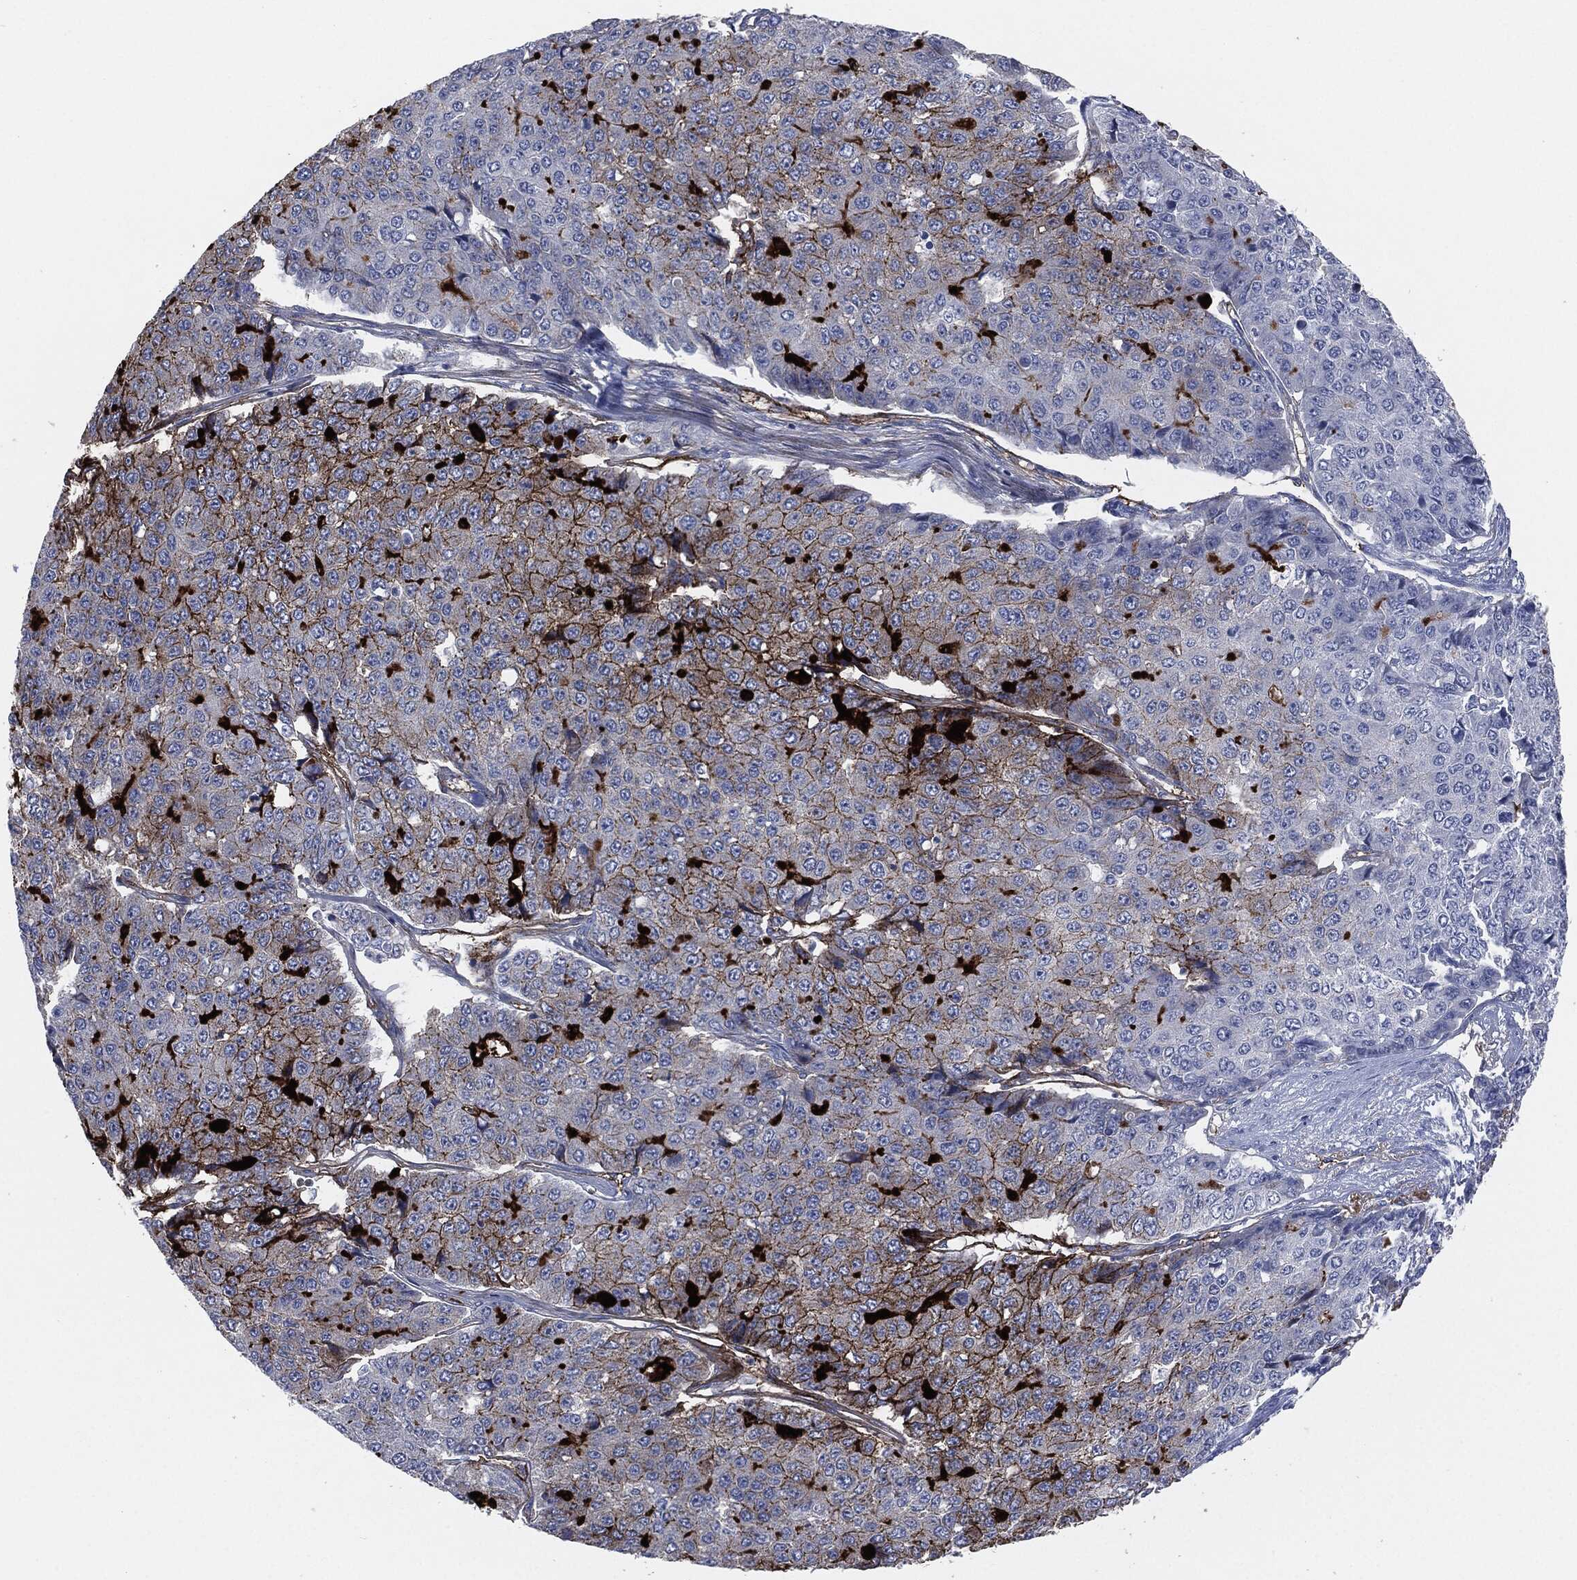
{"staining": {"intensity": "strong", "quantity": "<25%", "location": "cytoplasmic/membranous"}, "tissue": "pancreatic cancer", "cell_type": "Tumor cells", "image_type": "cancer", "snomed": [{"axis": "morphology", "description": "Normal tissue, NOS"}, {"axis": "morphology", "description": "Adenocarcinoma, NOS"}, {"axis": "topography", "description": "Pancreas"}, {"axis": "topography", "description": "Duodenum"}], "caption": "Immunohistochemical staining of human pancreatic cancer displays medium levels of strong cytoplasmic/membranous staining in about <25% of tumor cells.", "gene": "APOB", "patient": {"sex": "male", "age": 50}}